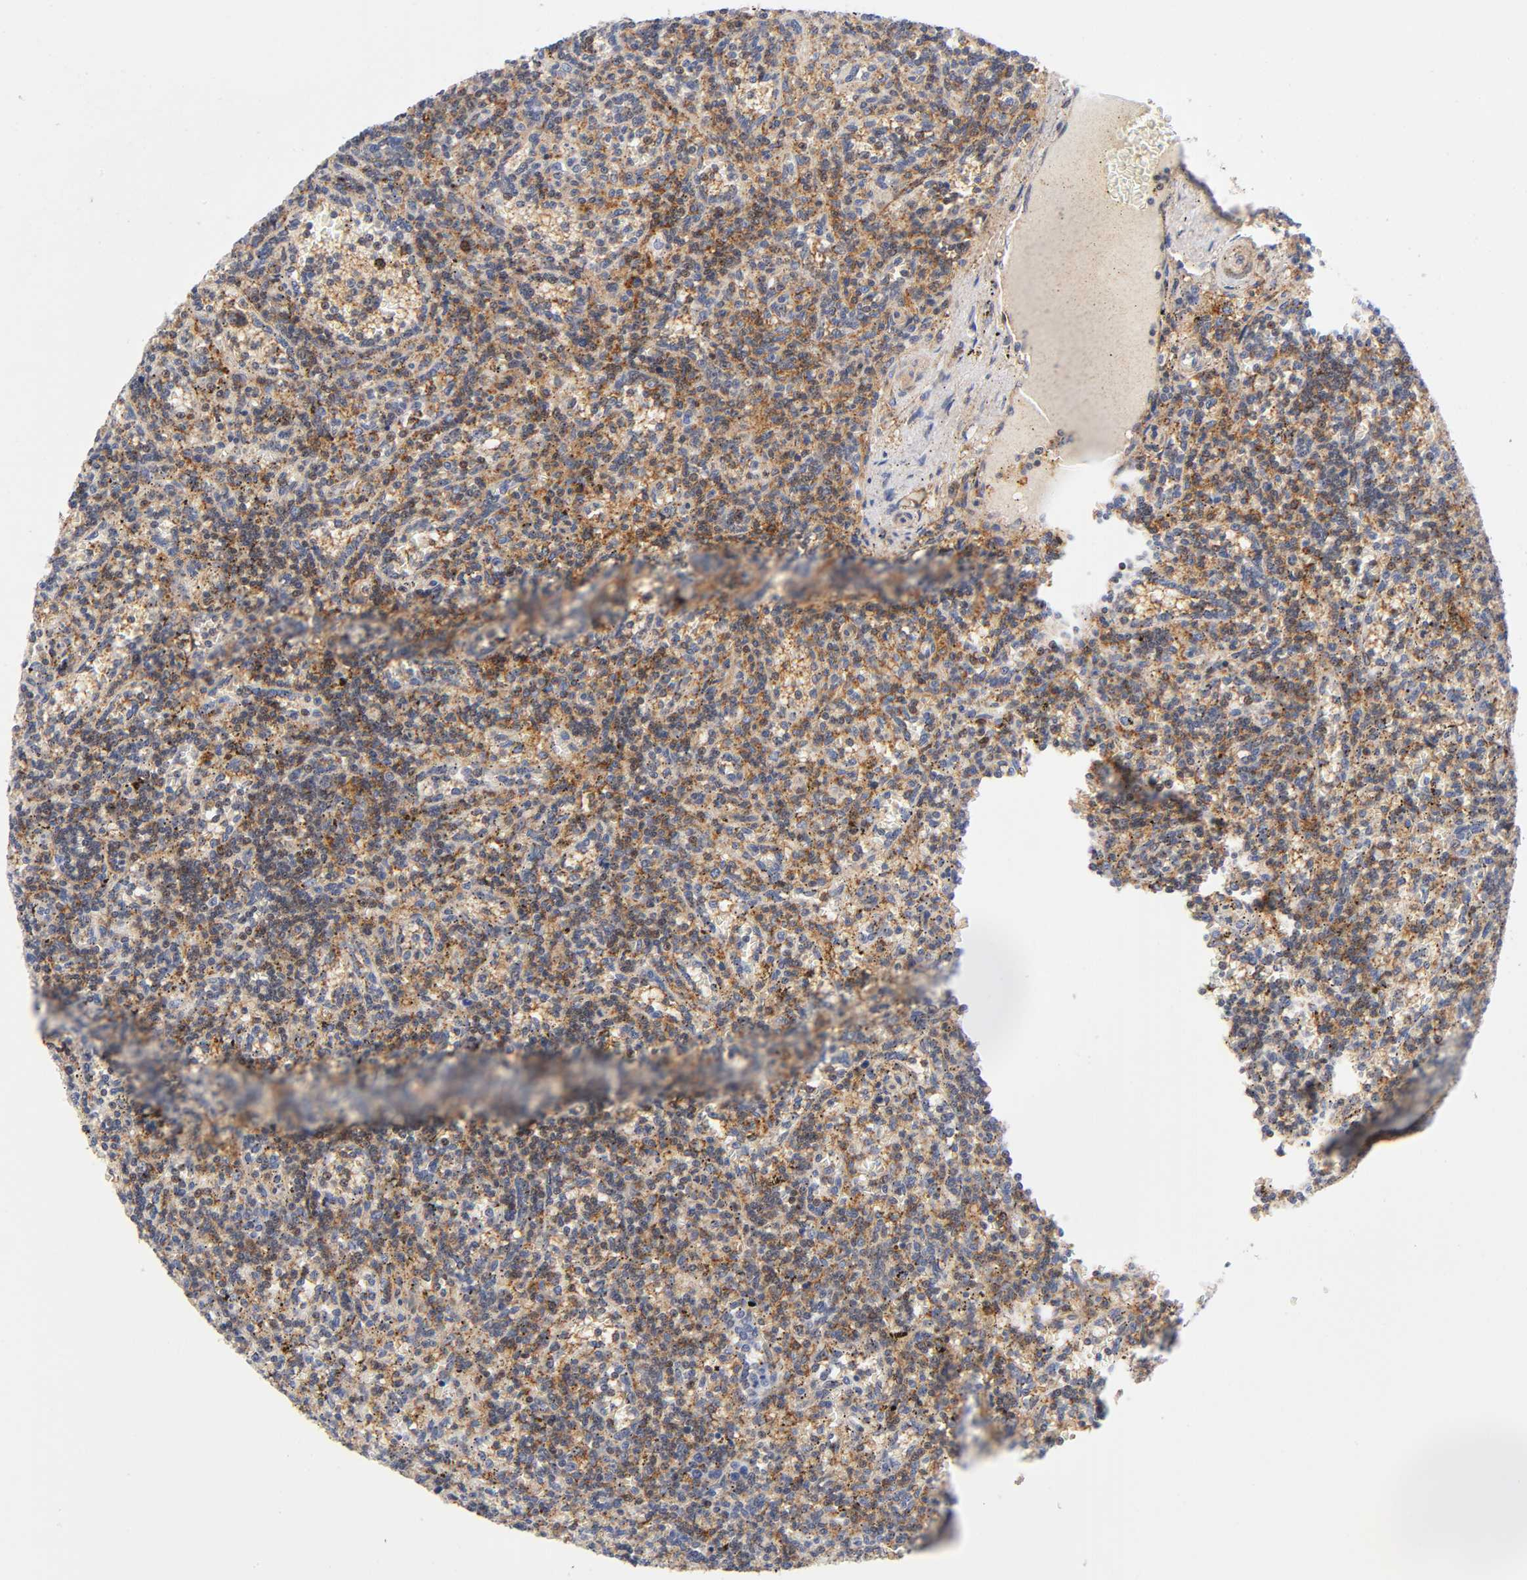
{"staining": {"intensity": "moderate", "quantity": "25%-75%", "location": "cytoplasmic/membranous"}, "tissue": "lymphoma", "cell_type": "Tumor cells", "image_type": "cancer", "snomed": [{"axis": "morphology", "description": "Malignant lymphoma, non-Hodgkin's type, Low grade"}, {"axis": "topography", "description": "Spleen"}], "caption": "Protein analysis of low-grade malignant lymphoma, non-Hodgkin's type tissue exhibits moderate cytoplasmic/membranous positivity in about 25%-75% of tumor cells. Nuclei are stained in blue.", "gene": "ANXA7", "patient": {"sex": "male", "age": 73}}